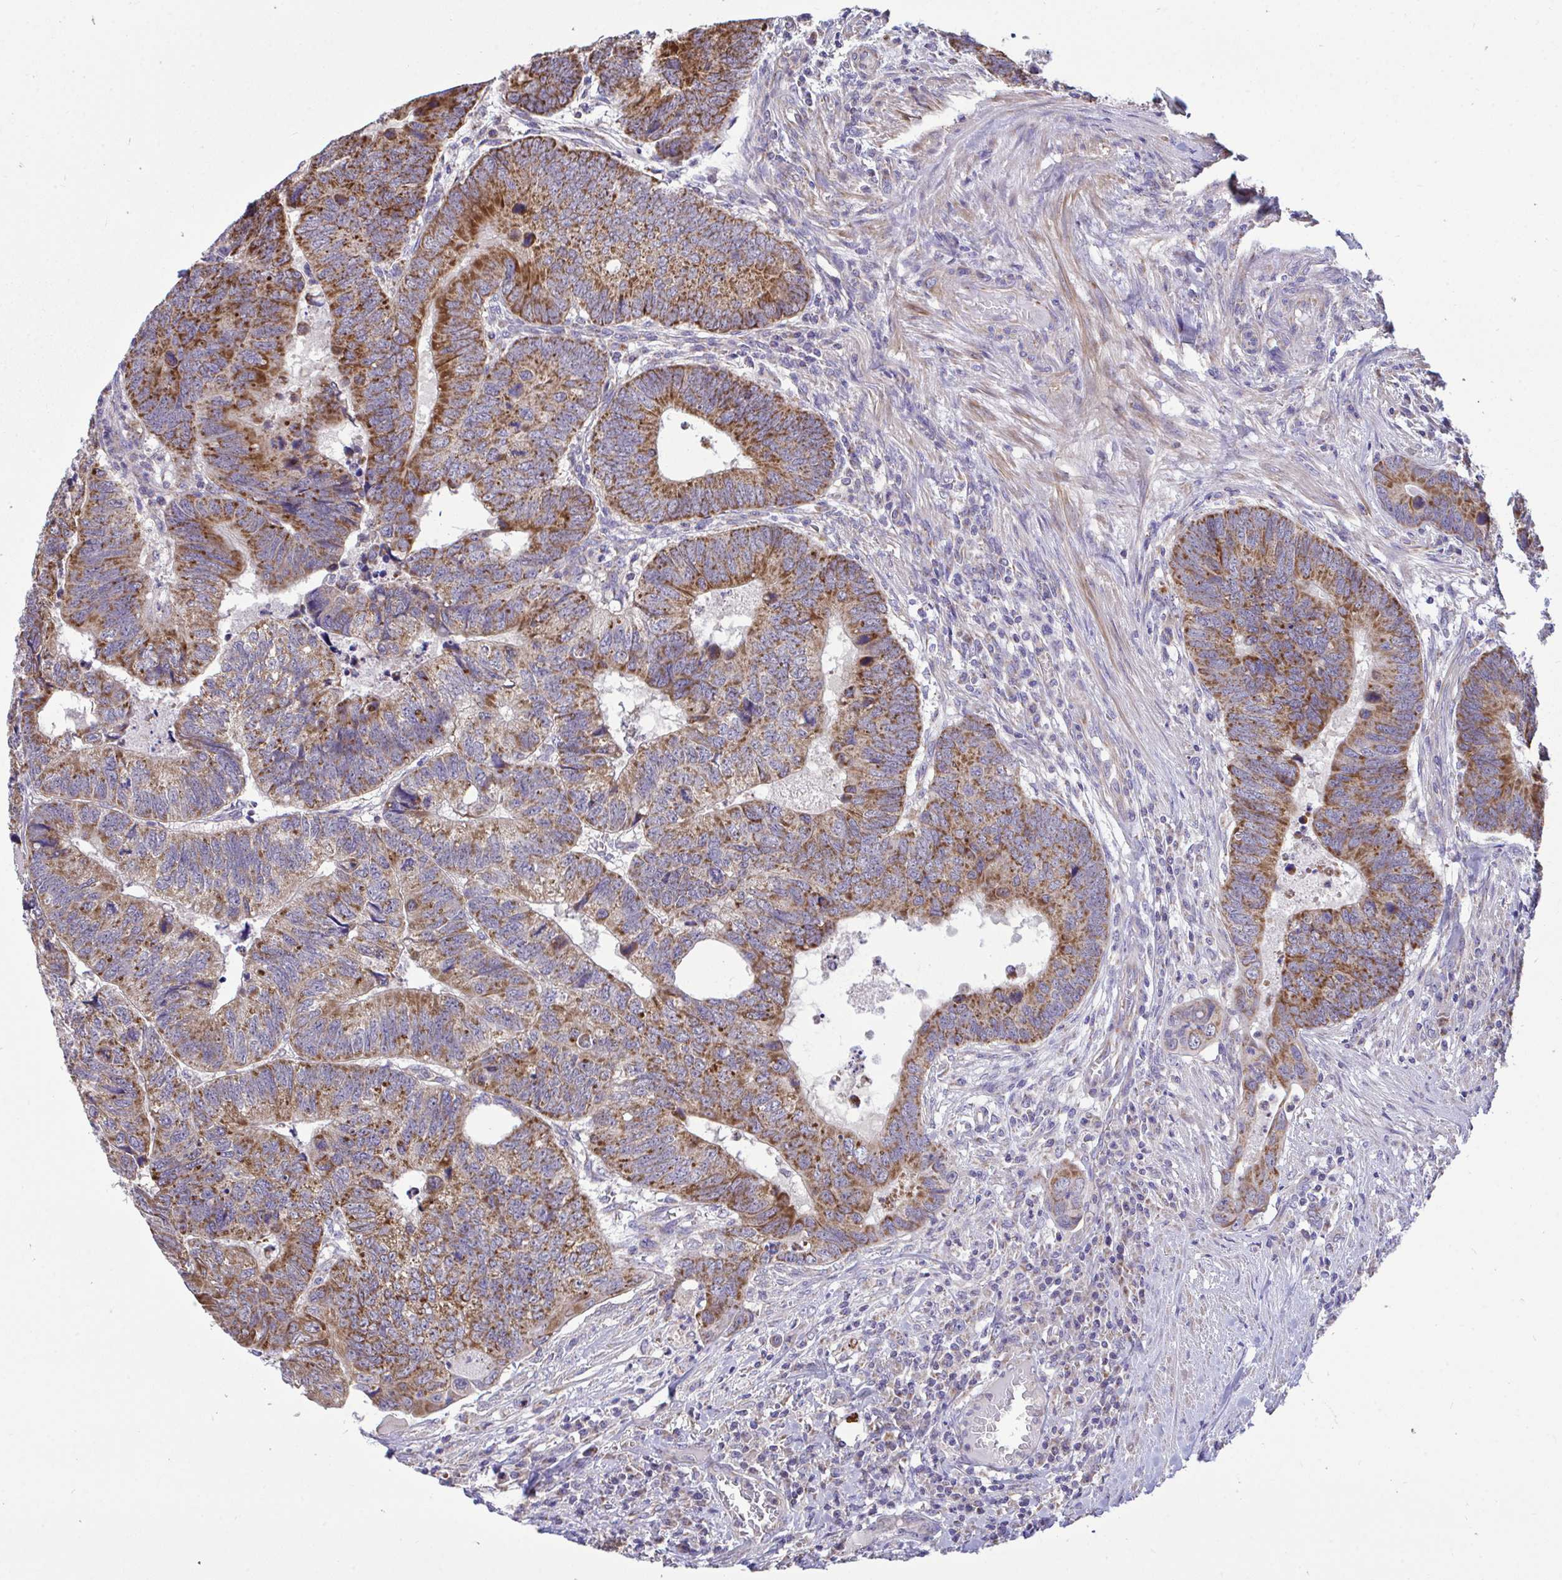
{"staining": {"intensity": "moderate", "quantity": ">75%", "location": "cytoplasmic/membranous"}, "tissue": "colorectal cancer", "cell_type": "Tumor cells", "image_type": "cancer", "snomed": [{"axis": "morphology", "description": "Adenocarcinoma, NOS"}, {"axis": "topography", "description": "Colon"}], "caption": "Human colorectal cancer stained with a protein marker displays moderate staining in tumor cells.", "gene": "SARS2", "patient": {"sex": "male", "age": 62}}